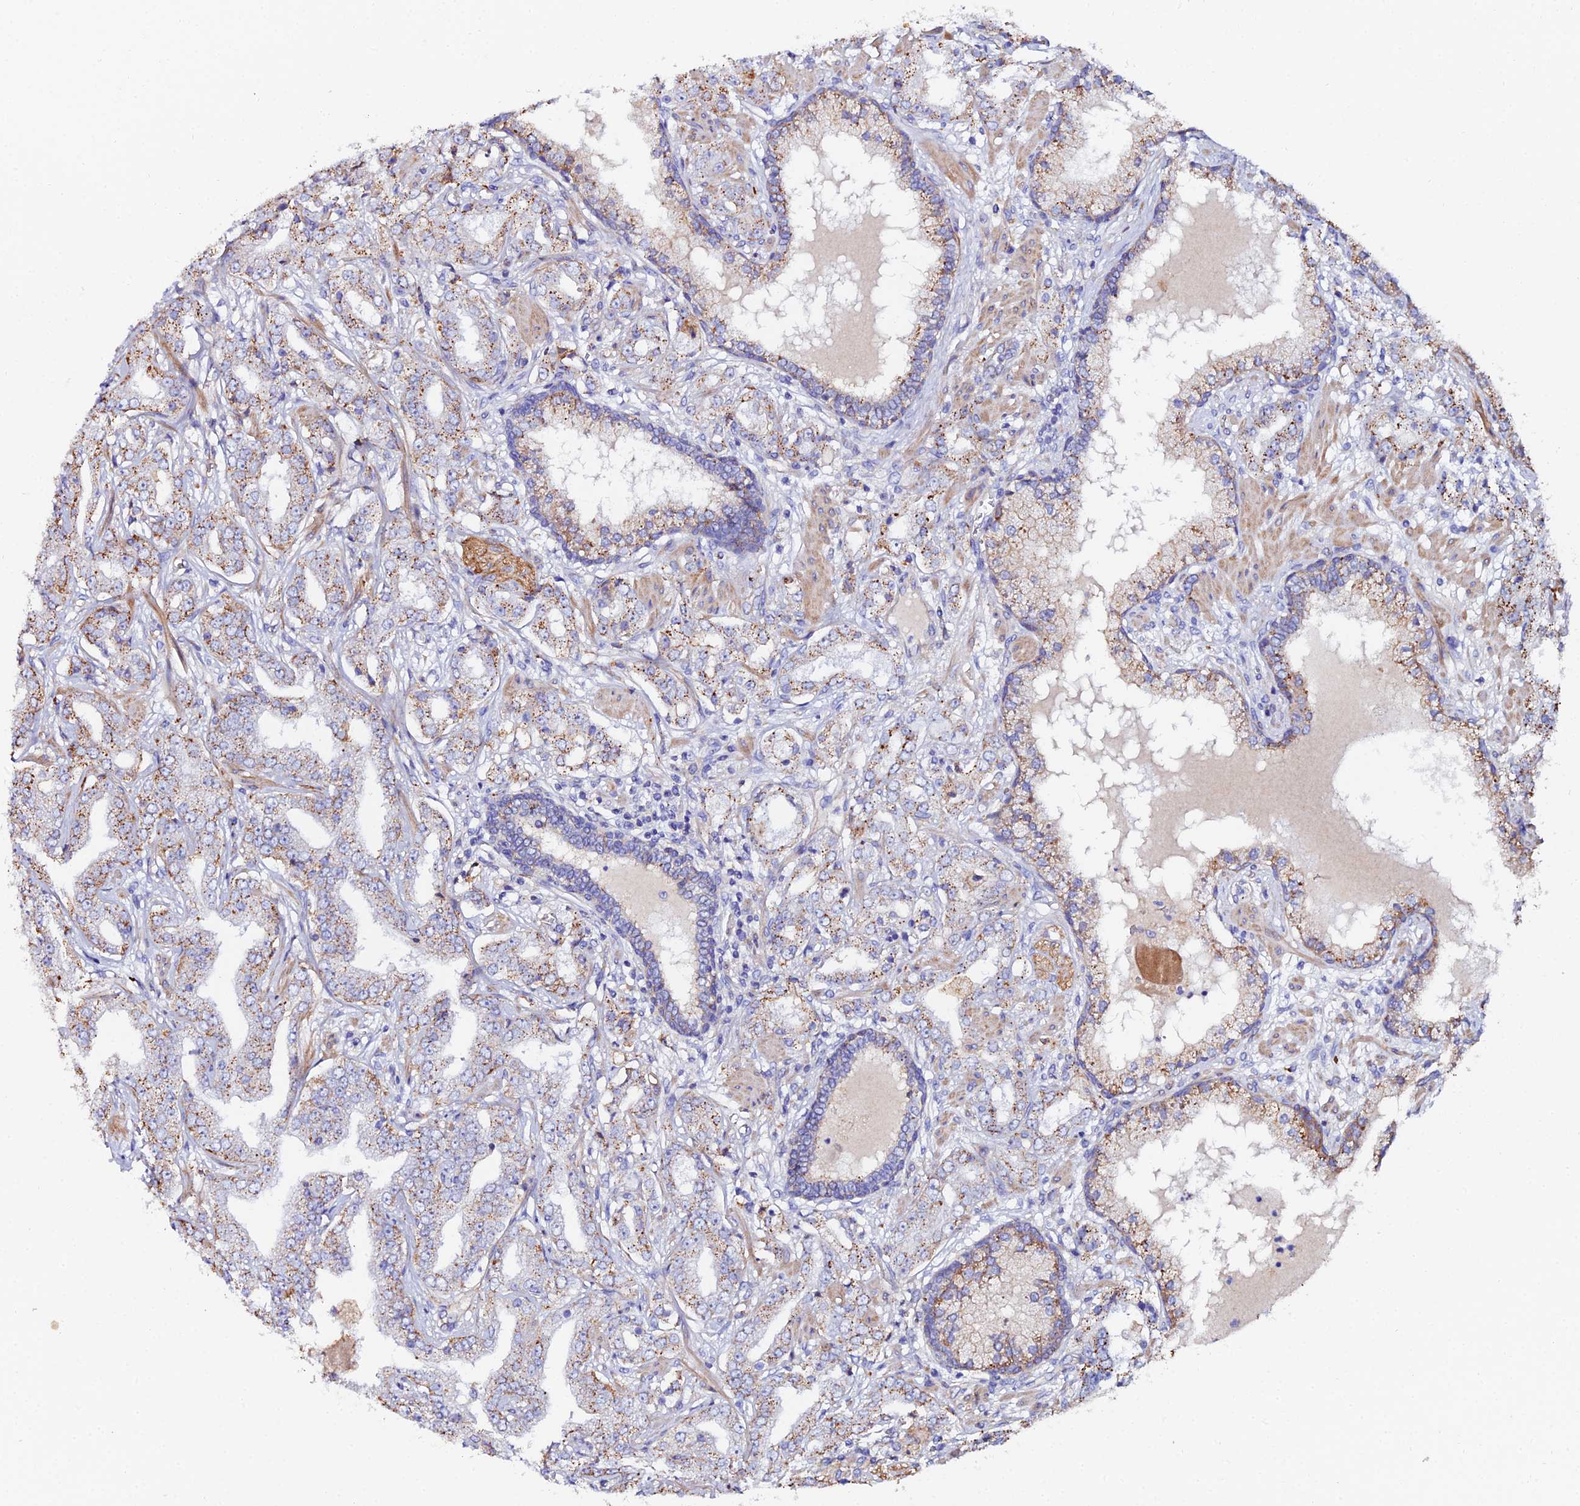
{"staining": {"intensity": "moderate", "quantity": ">75%", "location": "cytoplasmic/membranous"}, "tissue": "prostate cancer", "cell_type": "Tumor cells", "image_type": "cancer", "snomed": [{"axis": "morphology", "description": "Adenocarcinoma, High grade"}, {"axis": "topography", "description": "Prostate"}], "caption": "High-grade adenocarcinoma (prostate) stained for a protein (brown) shows moderate cytoplasmic/membranous positive expression in approximately >75% of tumor cells.", "gene": "C6", "patient": {"sex": "male", "age": 63}}